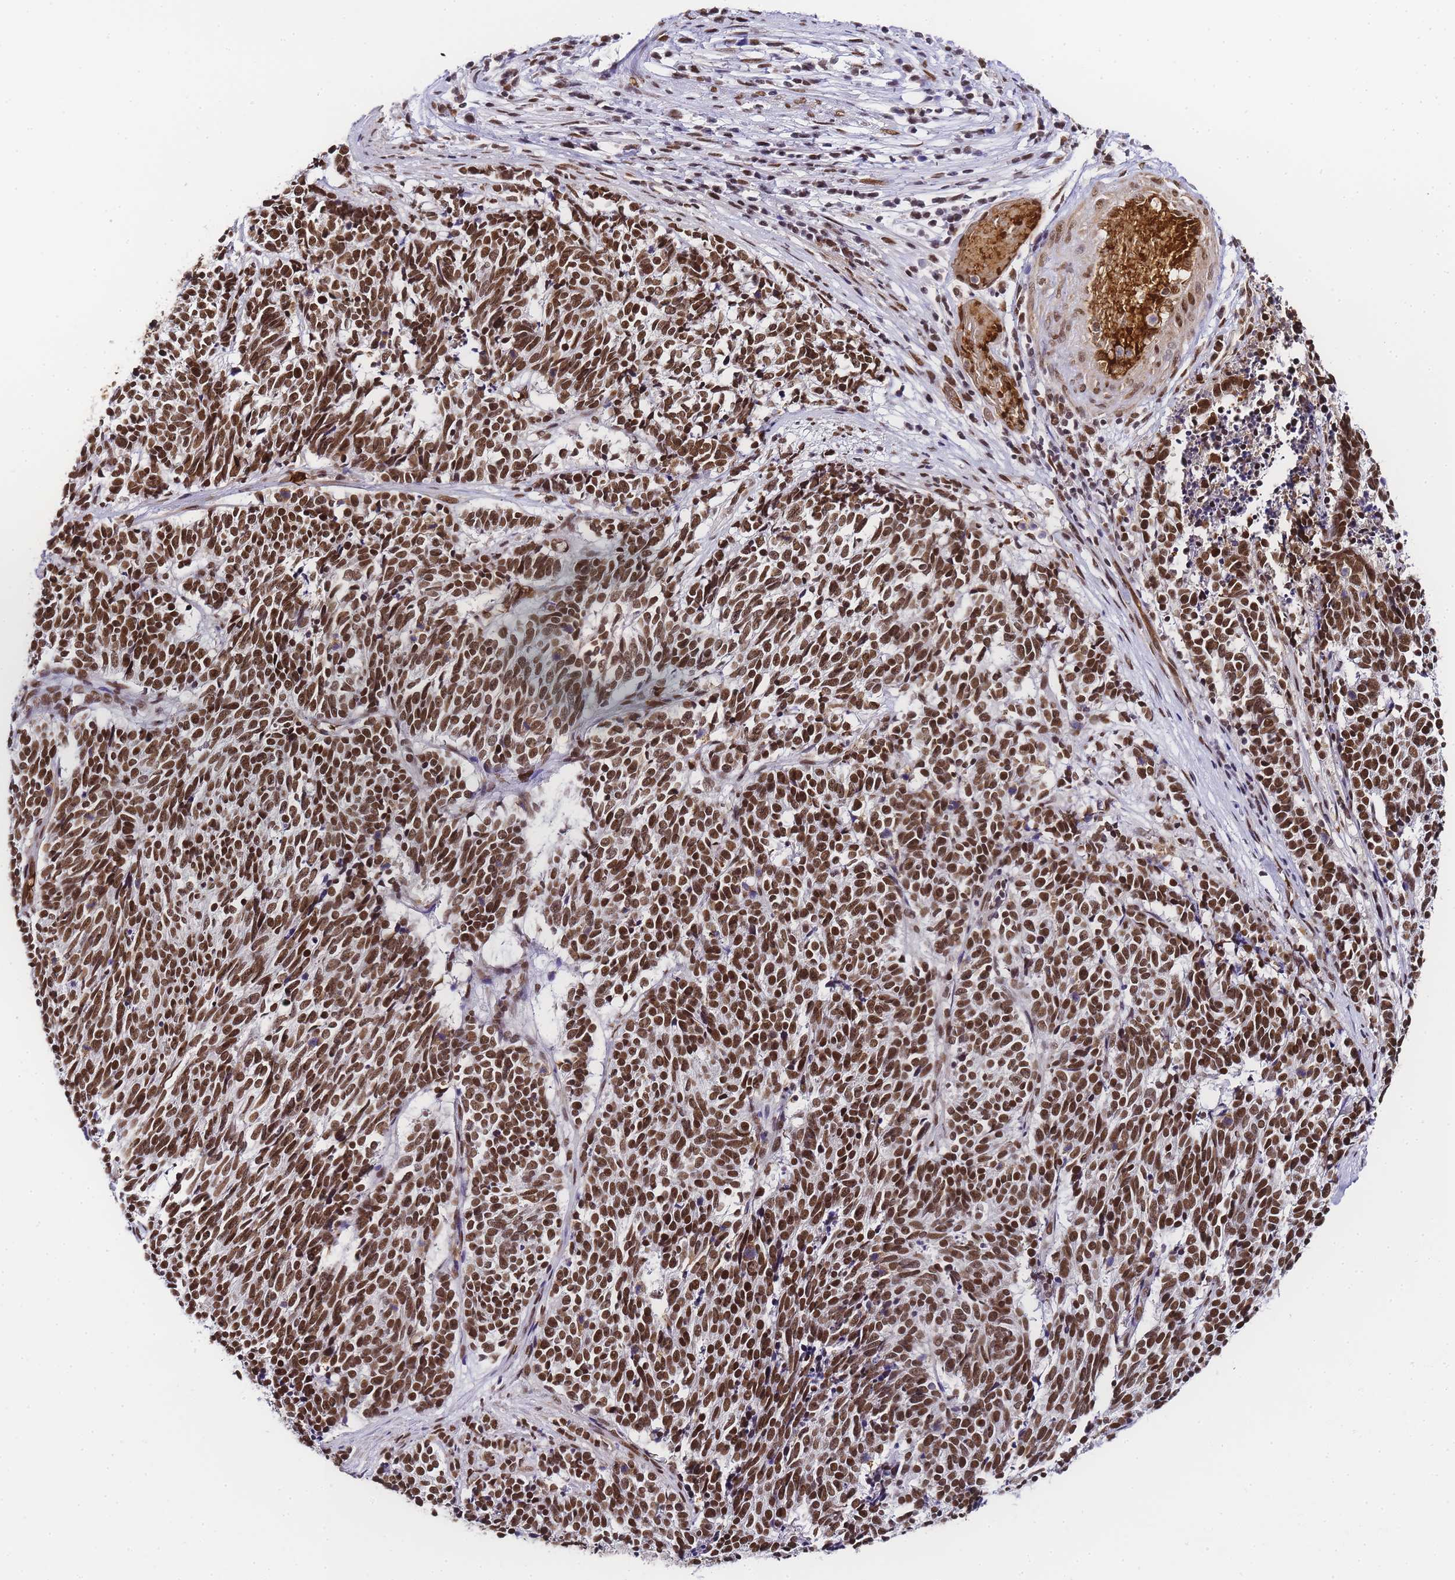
{"staining": {"intensity": "strong", "quantity": ">75%", "location": "nuclear"}, "tissue": "cervical cancer", "cell_type": "Tumor cells", "image_type": "cancer", "snomed": [{"axis": "morphology", "description": "Squamous cell carcinoma, NOS"}, {"axis": "topography", "description": "Cervix"}], "caption": "Human cervical cancer stained for a protein (brown) reveals strong nuclear positive positivity in approximately >75% of tumor cells.", "gene": "POLR1A", "patient": {"sex": "female", "age": 29}}